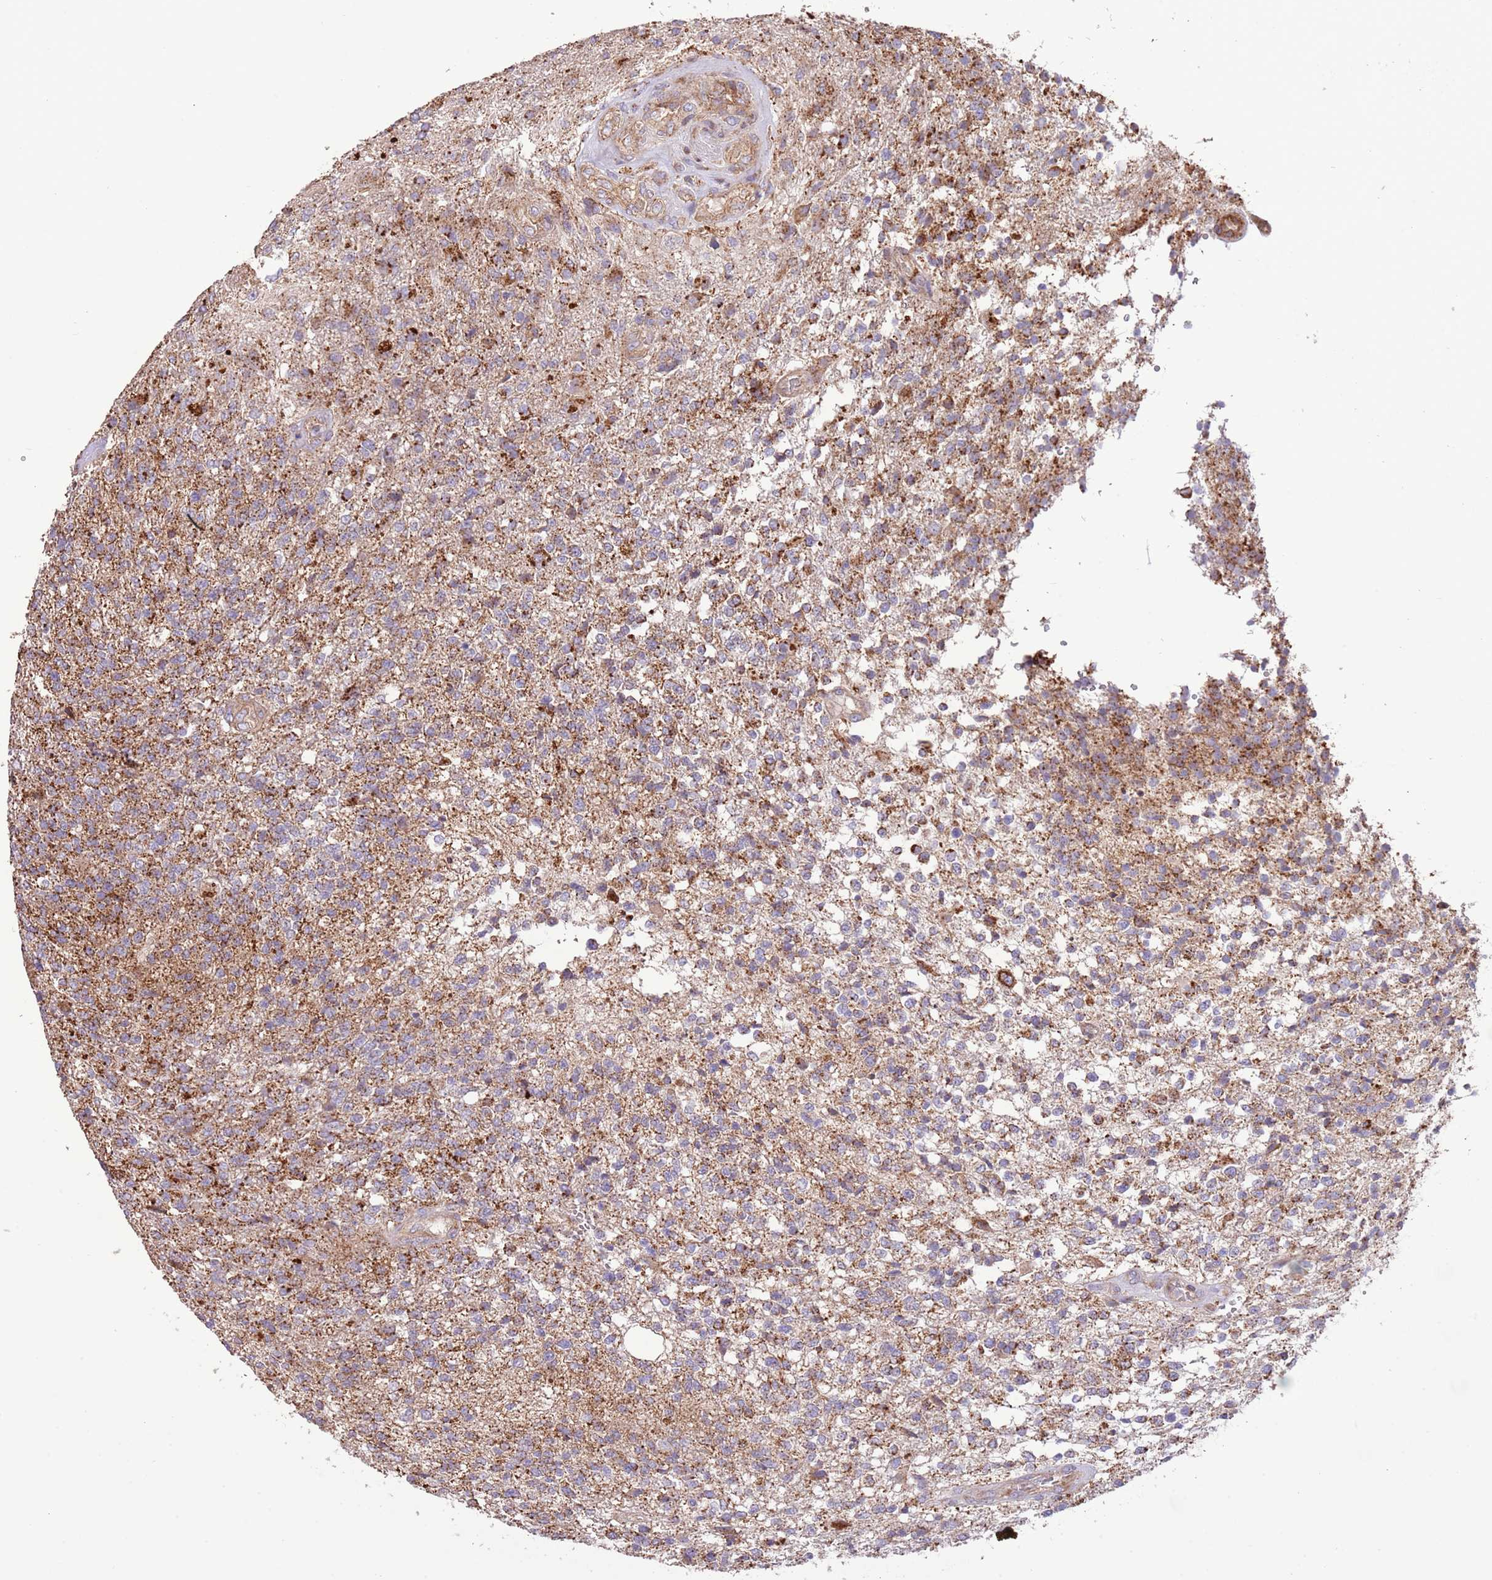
{"staining": {"intensity": "moderate", "quantity": "25%-75%", "location": "cytoplasmic/membranous"}, "tissue": "glioma", "cell_type": "Tumor cells", "image_type": "cancer", "snomed": [{"axis": "morphology", "description": "Glioma, malignant, High grade"}, {"axis": "topography", "description": "Brain"}], "caption": "This micrograph reveals immunohistochemistry (IHC) staining of human glioma, with medium moderate cytoplasmic/membranous expression in about 25%-75% of tumor cells.", "gene": "DOCK6", "patient": {"sex": "male", "age": 56}}